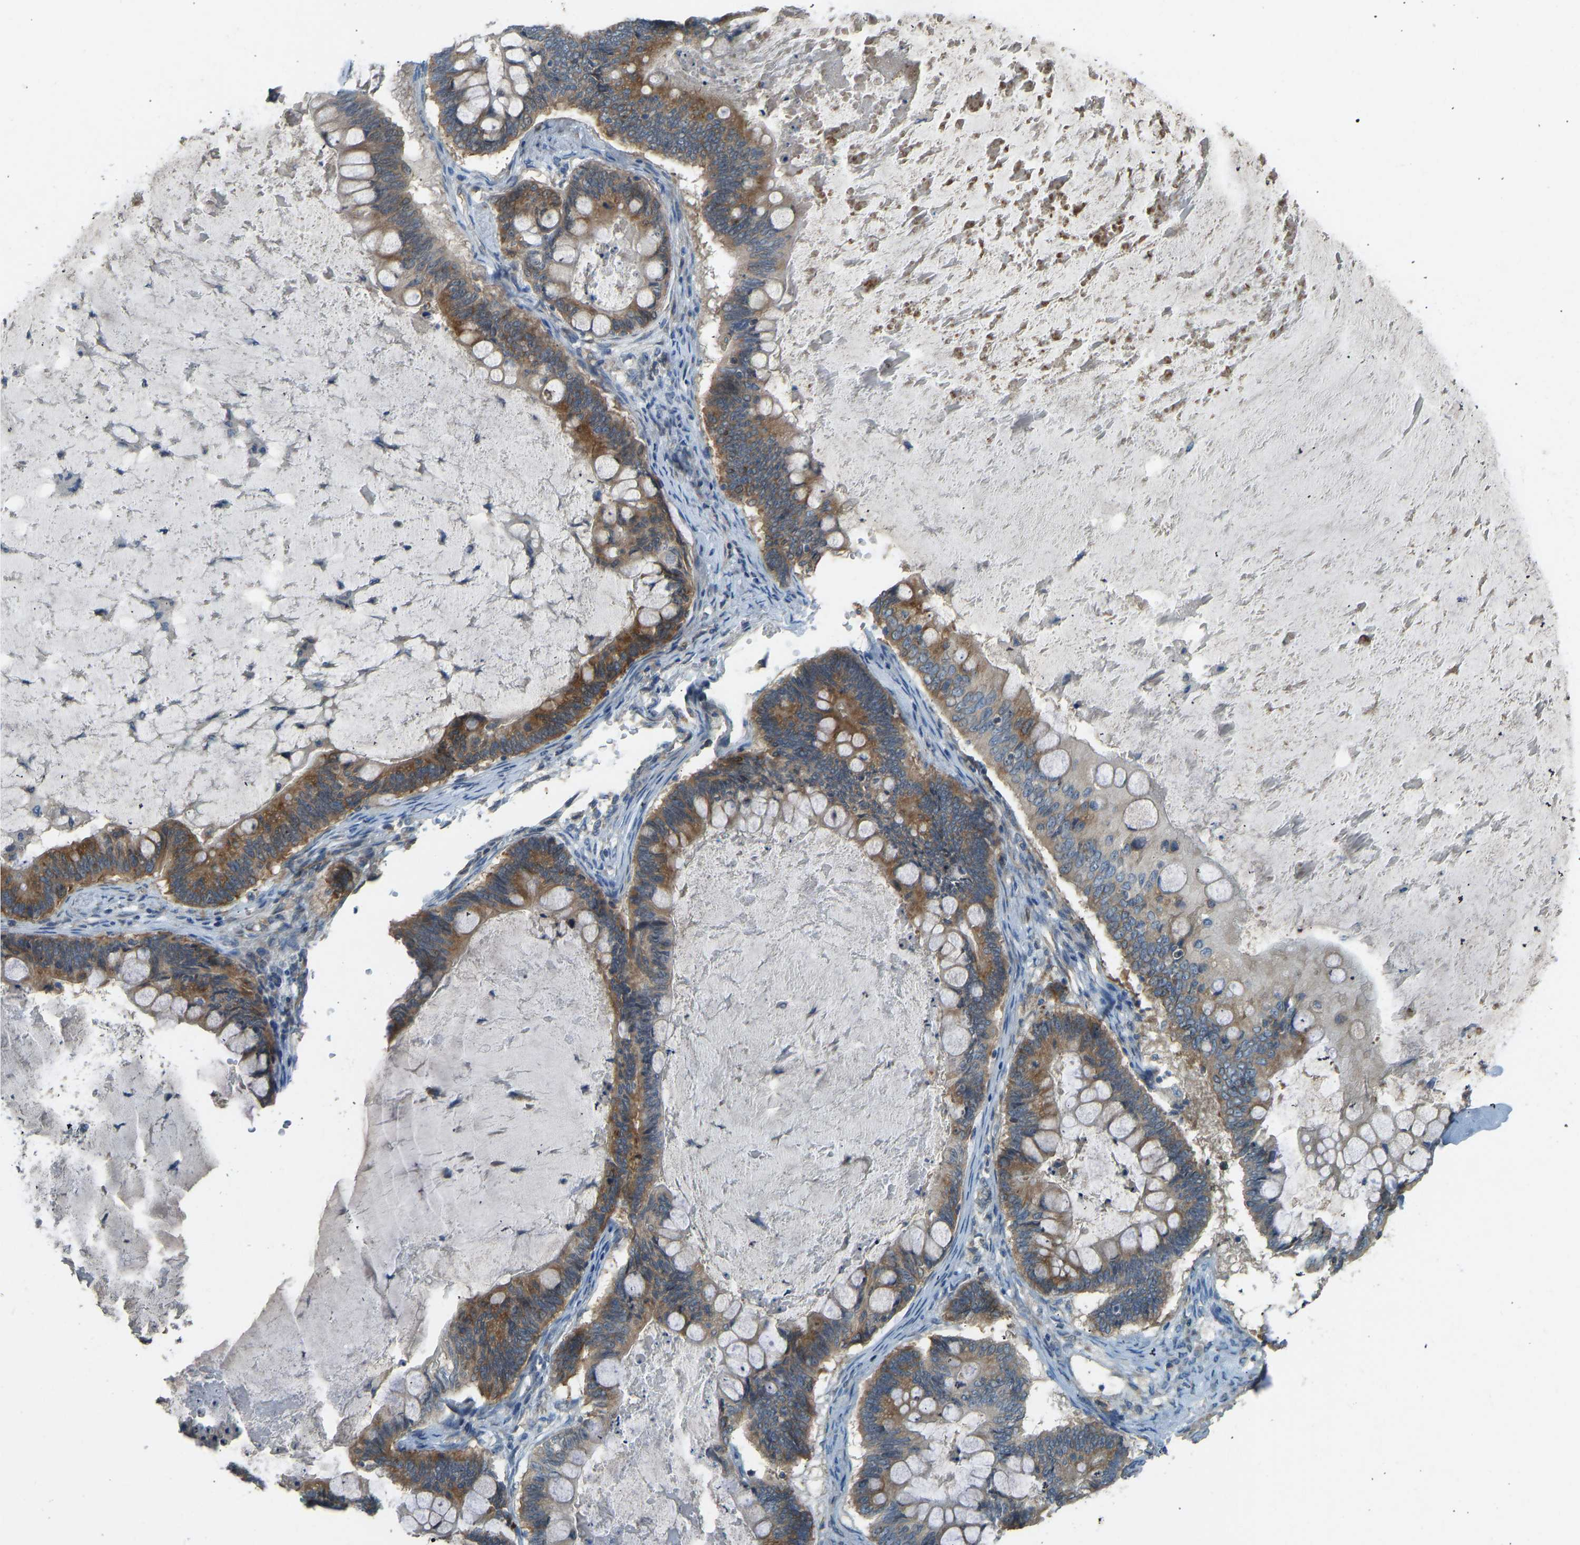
{"staining": {"intensity": "moderate", "quantity": ">75%", "location": "cytoplasmic/membranous"}, "tissue": "ovarian cancer", "cell_type": "Tumor cells", "image_type": "cancer", "snomed": [{"axis": "morphology", "description": "Cystadenocarcinoma, mucinous, NOS"}, {"axis": "topography", "description": "Ovary"}], "caption": "The immunohistochemical stain shows moderate cytoplasmic/membranous expression in tumor cells of mucinous cystadenocarcinoma (ovarian) tissue. The staining was performed using DAB to visualize the protein expression in brown, while the nuclei were stained in blue with hematoxylin (Magnification: 20x).", "gene": "STAU2", "patient": {"sex": "female", "age": 61}}